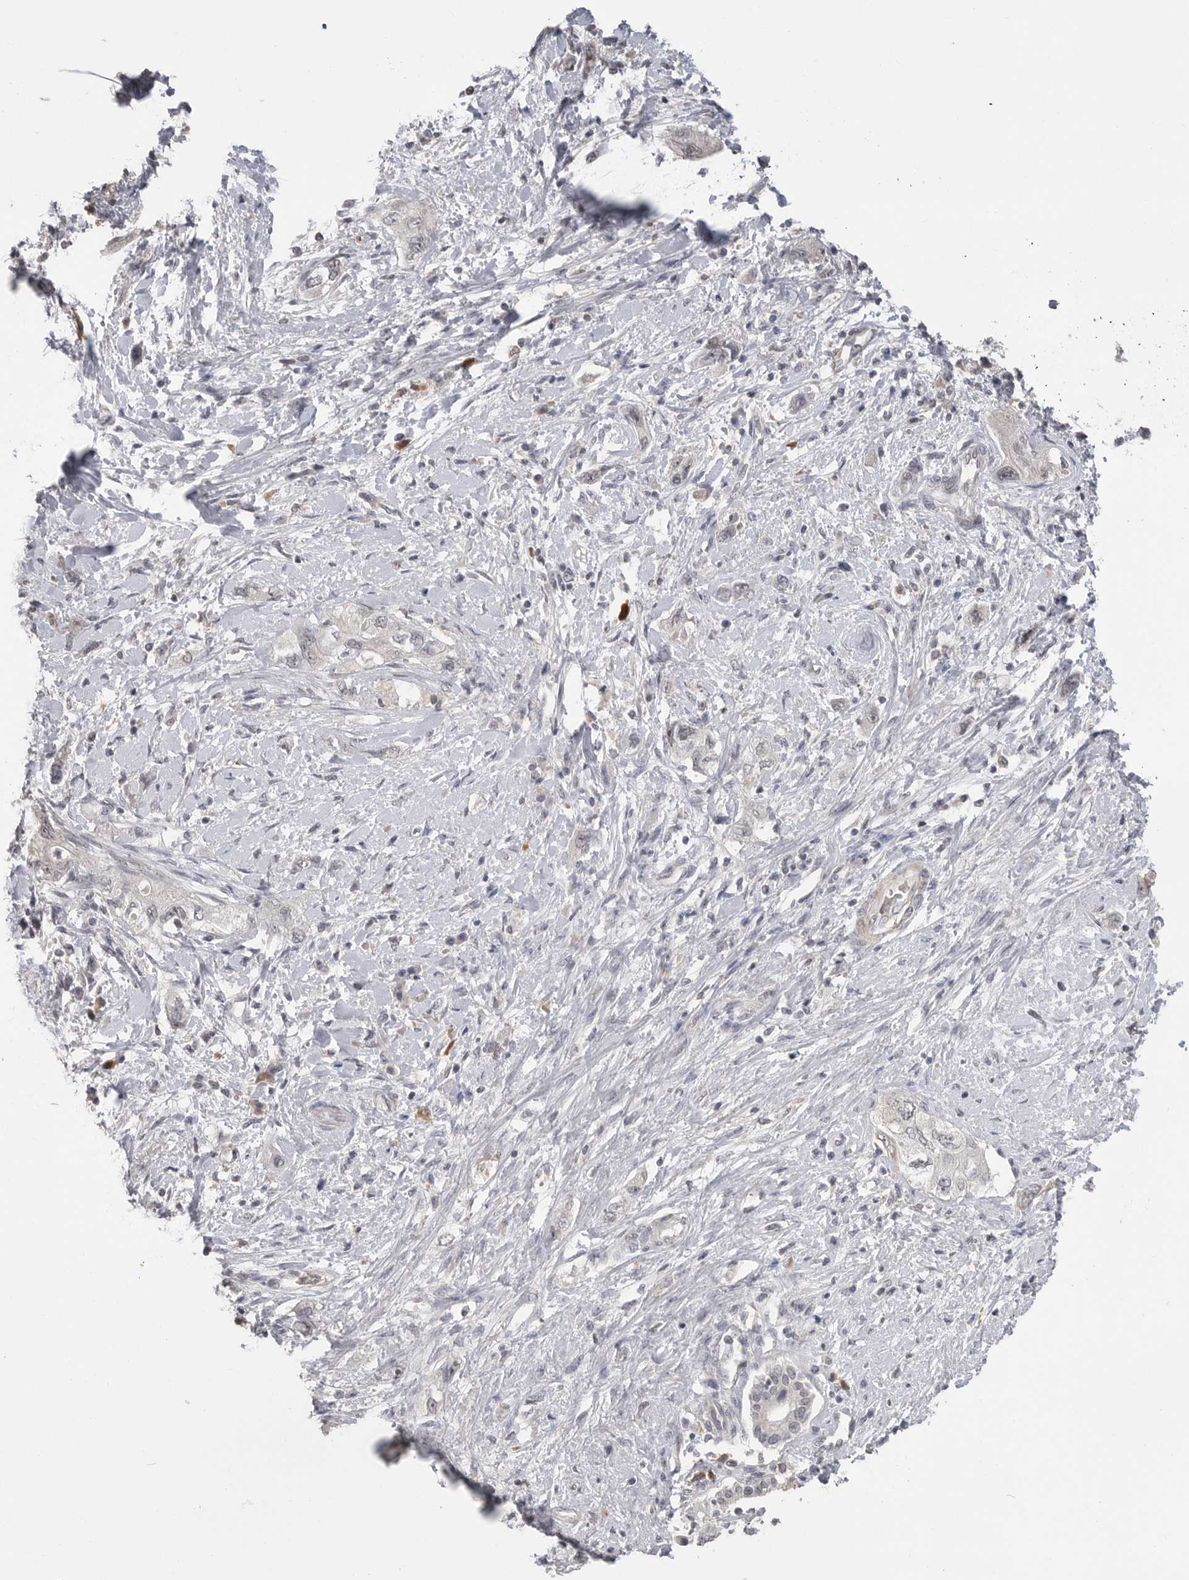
{"staining": {"intensity": "negative", "quantity": "none", "location": "none"}, "tissue": "pancreatic cancer", "cell_type": "Tumor cells", "image_type": "cancer", "snomed": [{"axis": "morphology", "description": "Adenocarcinoma, NOS"}, {"axis": "topography", "description": "Pancreas"}], "caption": "This is a photomicrograph of immunohistochemistry staining of adenocarcinoma (pancreatic), which shows no positivity in tumor cells.", "gene": "PLEKHF1", "patient": {"sex": "female", "age": 73}}